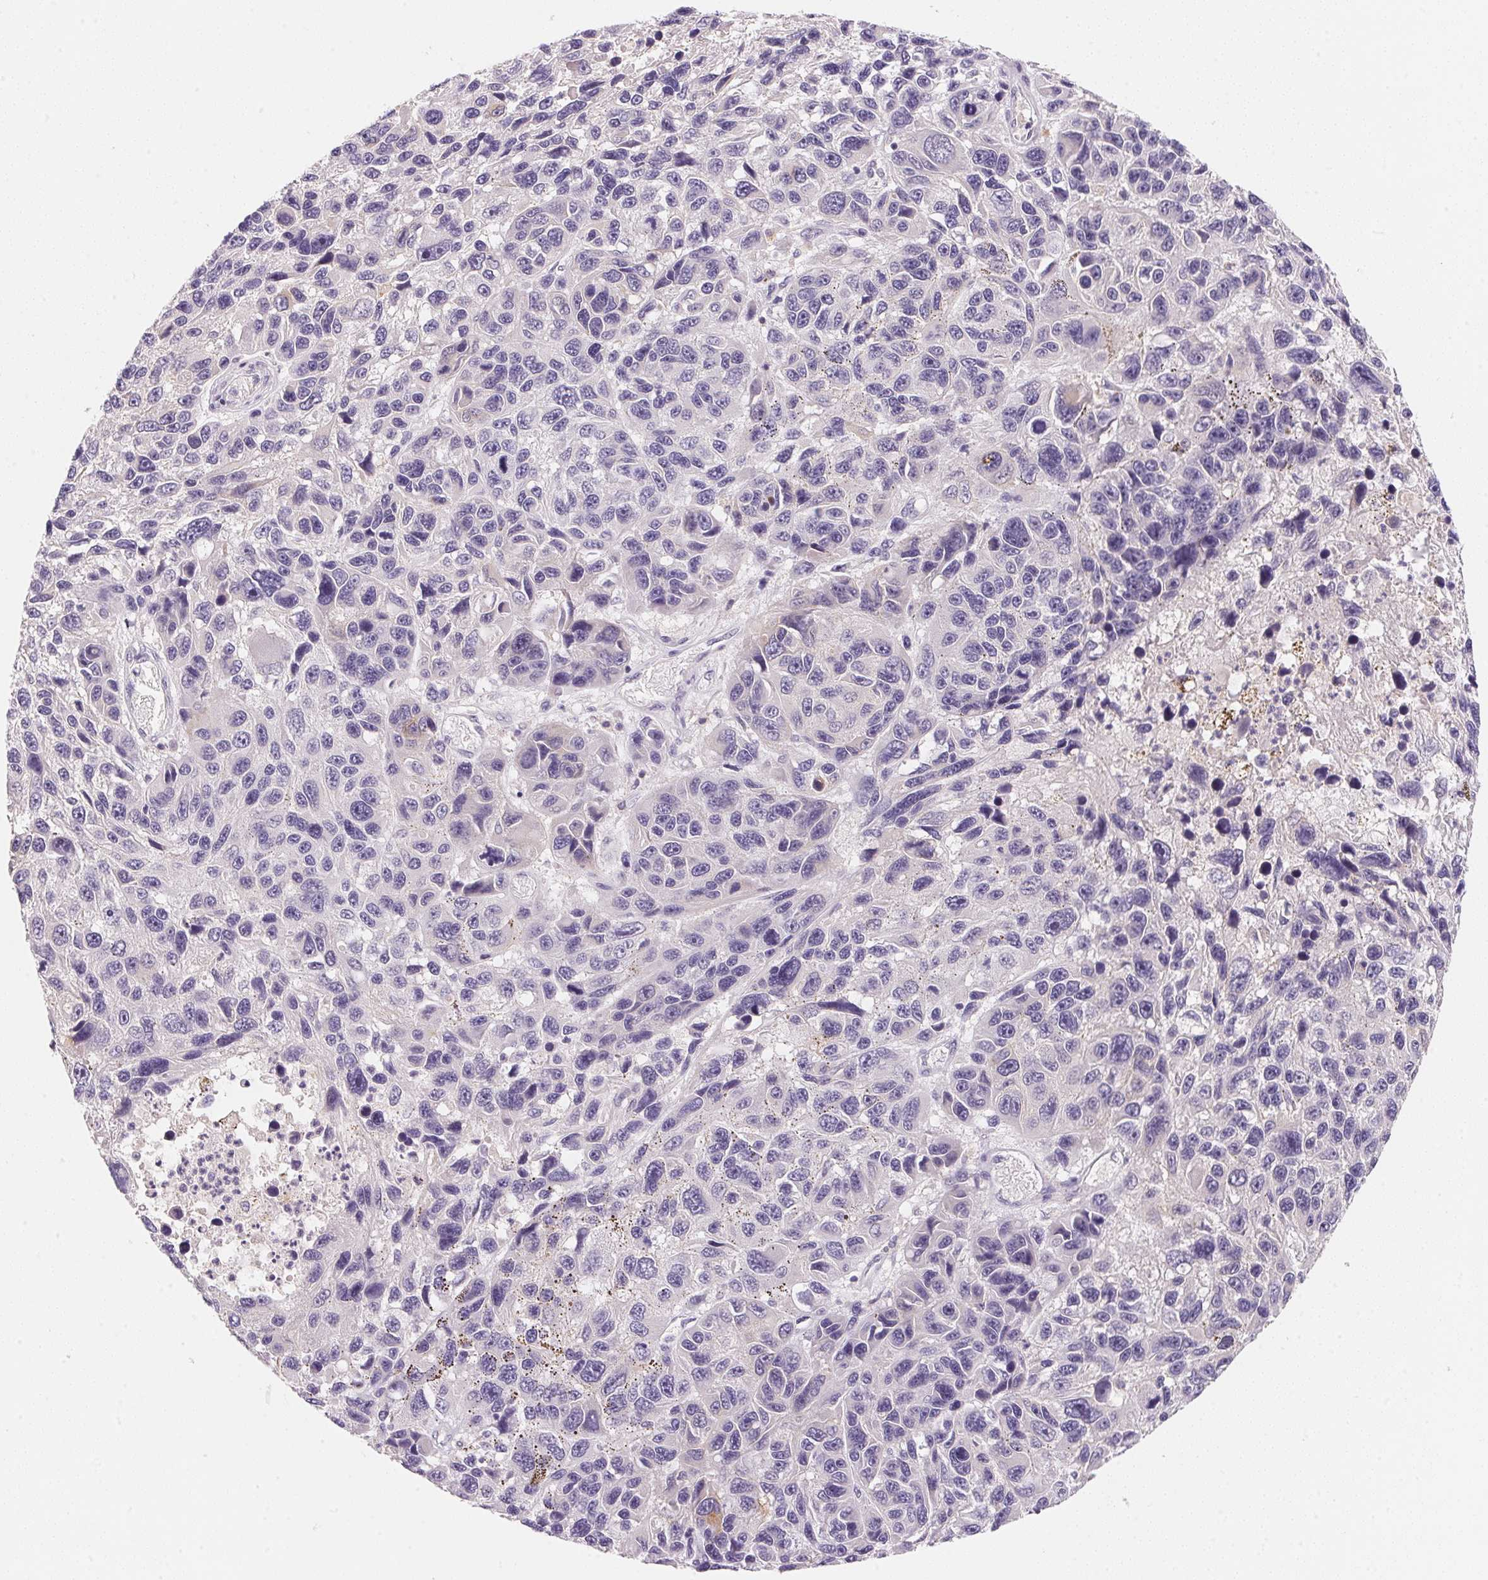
{"staining": {"intensity": "negative", "quantity": "none", "location": "none"}, "tissue": "melanoma", "cell_type": "Tumor cells", "image_type": "cancer", "snomed": [{"axis": "morphology", "description": "Malignant melanoma, NOS"}, {"axis": "topography", "description": "Skin"}], "caption": "Human melanoma stained for a protein using IHC displays no expression in tumor cells.", "gene": "MCOLN3", "patient": {"sex": "male", "age": 53}}